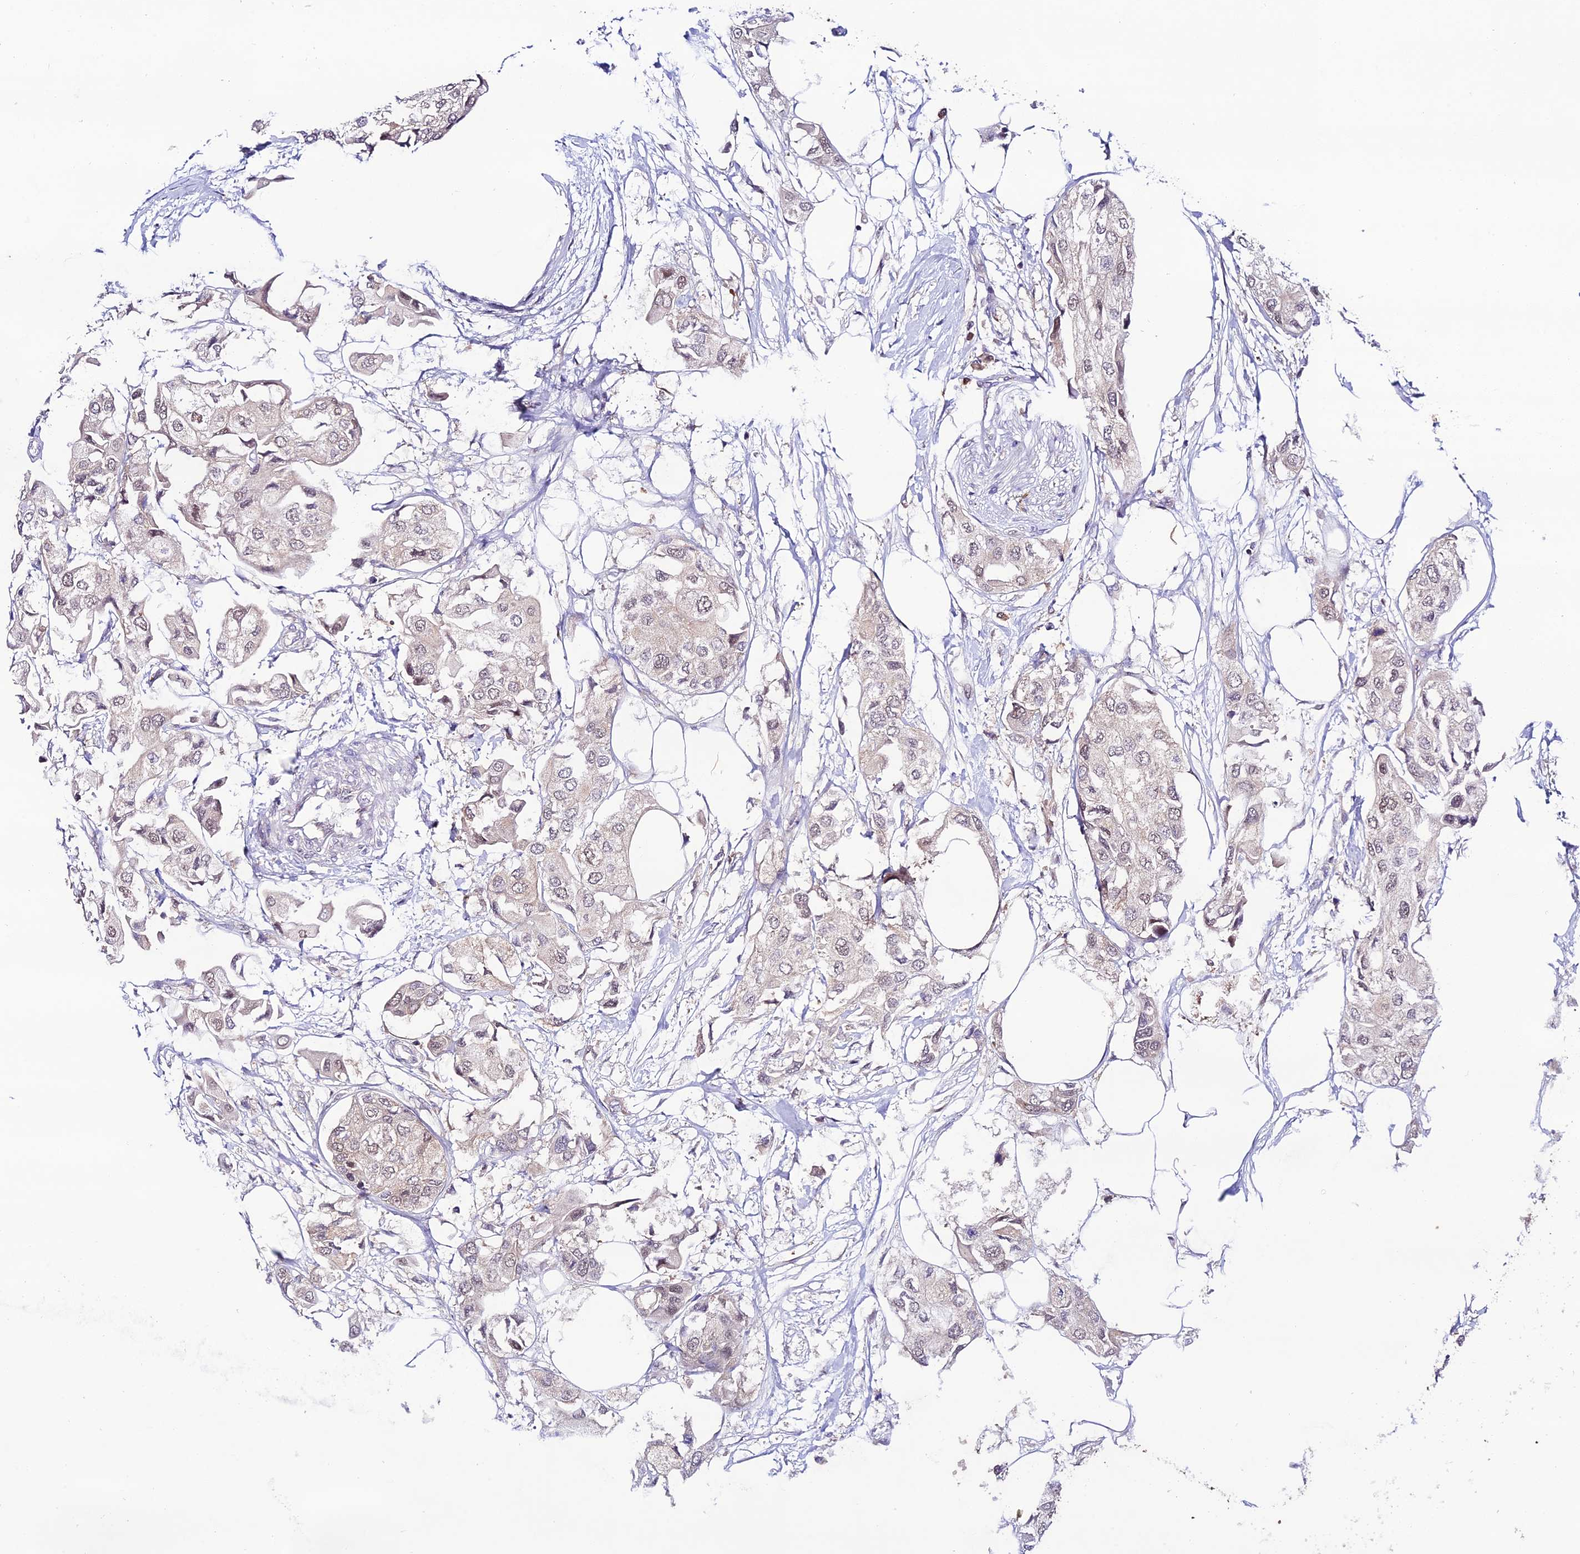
{"staining": {"intensity": "negative", "quantity": "none", "location": "none"}, "tissue": "urothelial cancer", "cell_type": "Tumor cells", "image_type": "cancer", "snomed": [{"axis": "morphology", "description": "Urothelial carcinoma, High grade"}, {"axis": "topography", "description": "Urinary bladder"}], "caption": "Immunohistochemical staining of human high-grade urothelial carcinoma displays no significant staining in tumor cells.", "gene": "TRIM40", "patient": {"sex": "male", "age": 64}}